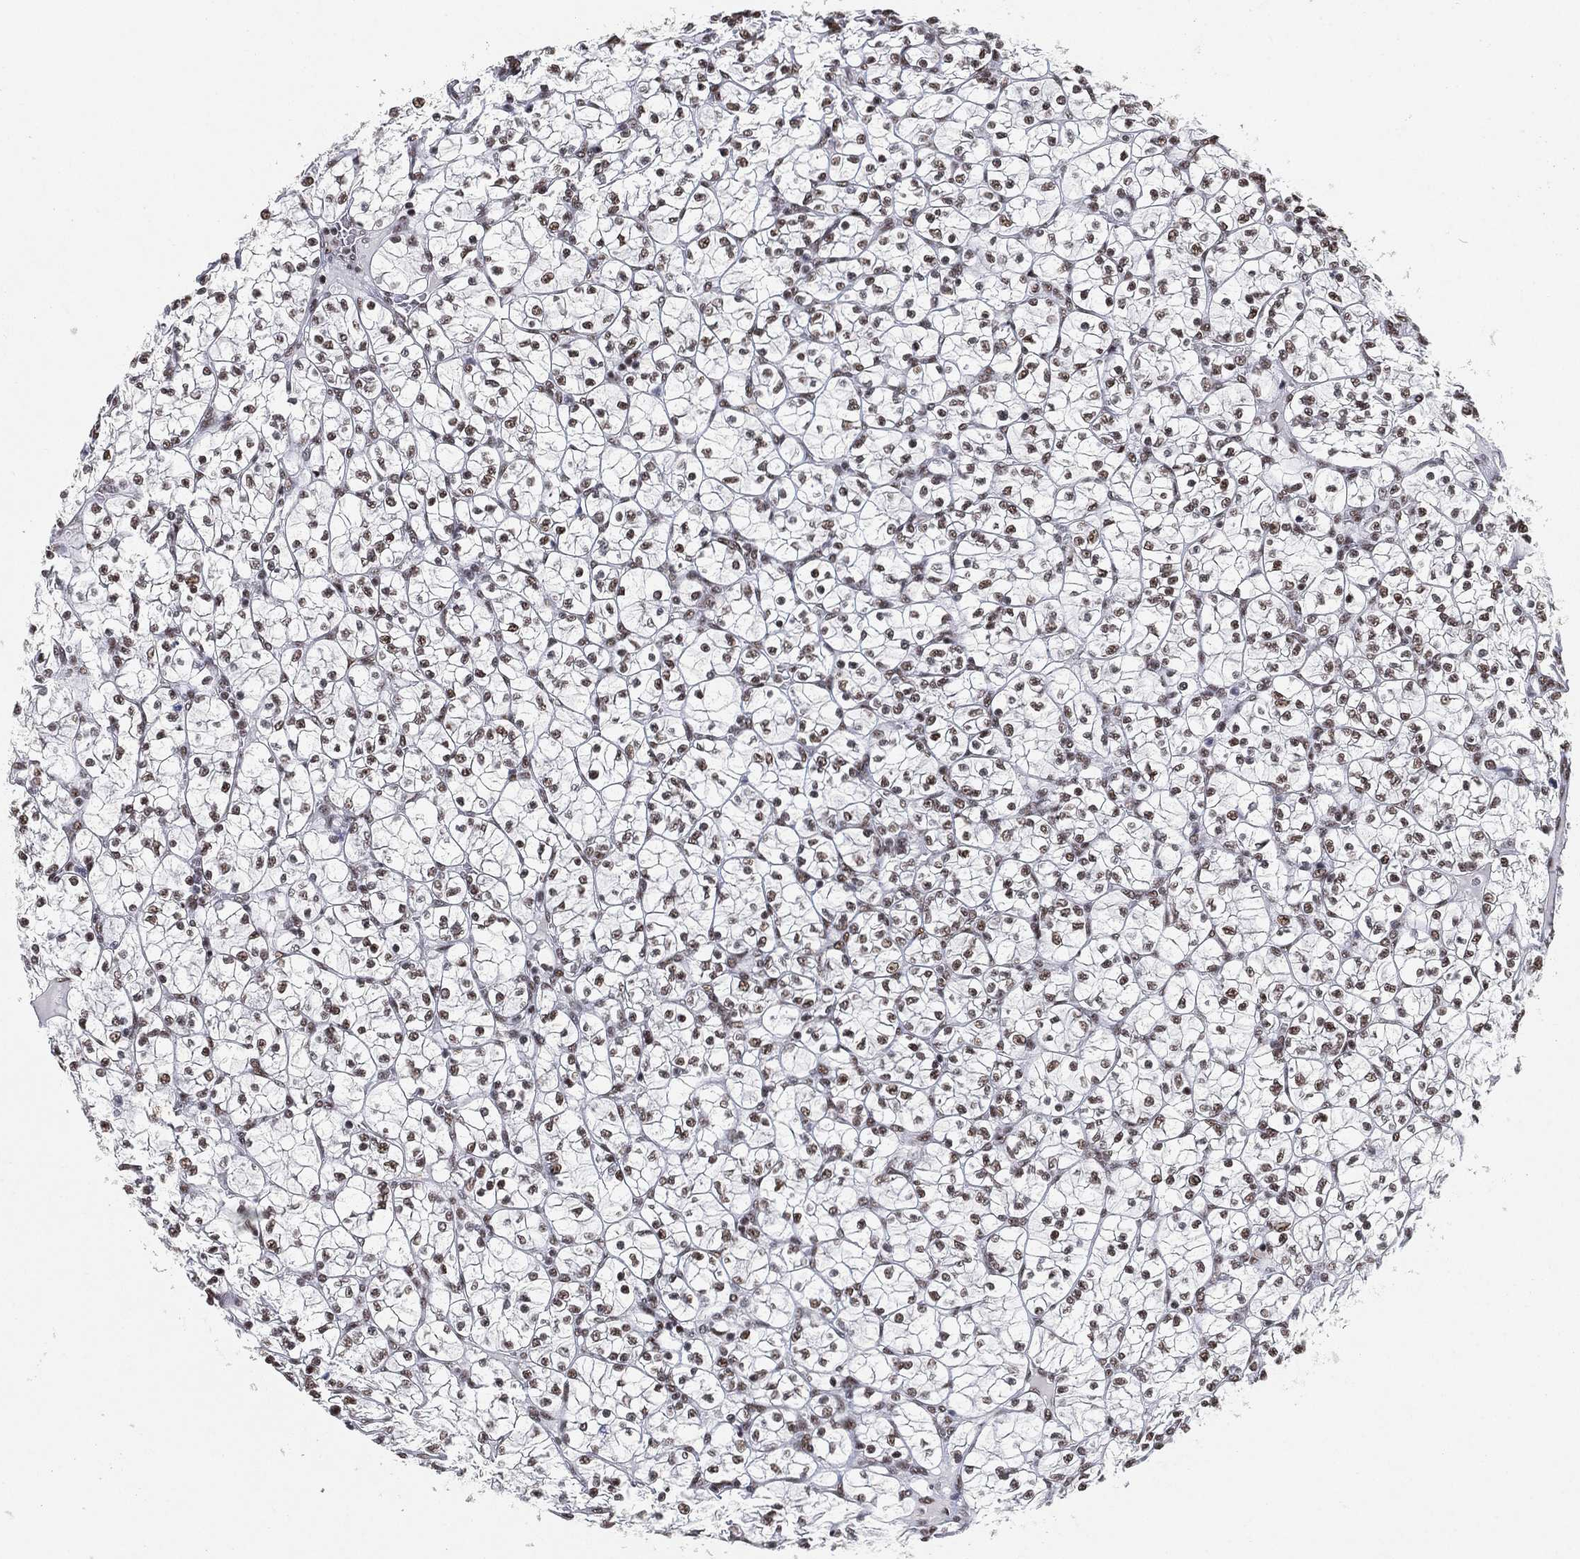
{"staining": {"intensity": "moderate", "quantity": ">75%", "location": "nuclear"}, "tissue": "renal cancer", "cell_type": "Tumor cells", "image_type": "cancer", "snomed": [{"axis": "morphology", "description": "Adenocarcinoma, NOS"}, {"axis": "topography", "description": "Kidney"}], "caption": "High-magnification brightfield microscopy of adenocarcinoma (renal) stained with DAB (brown) and counterstained with hematoxylin (blue). tumor cells exhibit moderate nuclear positivity is identified in approximately>75% of cells.", "gene": "DDX27", "patient": {"sex": "female", "age": 89}}